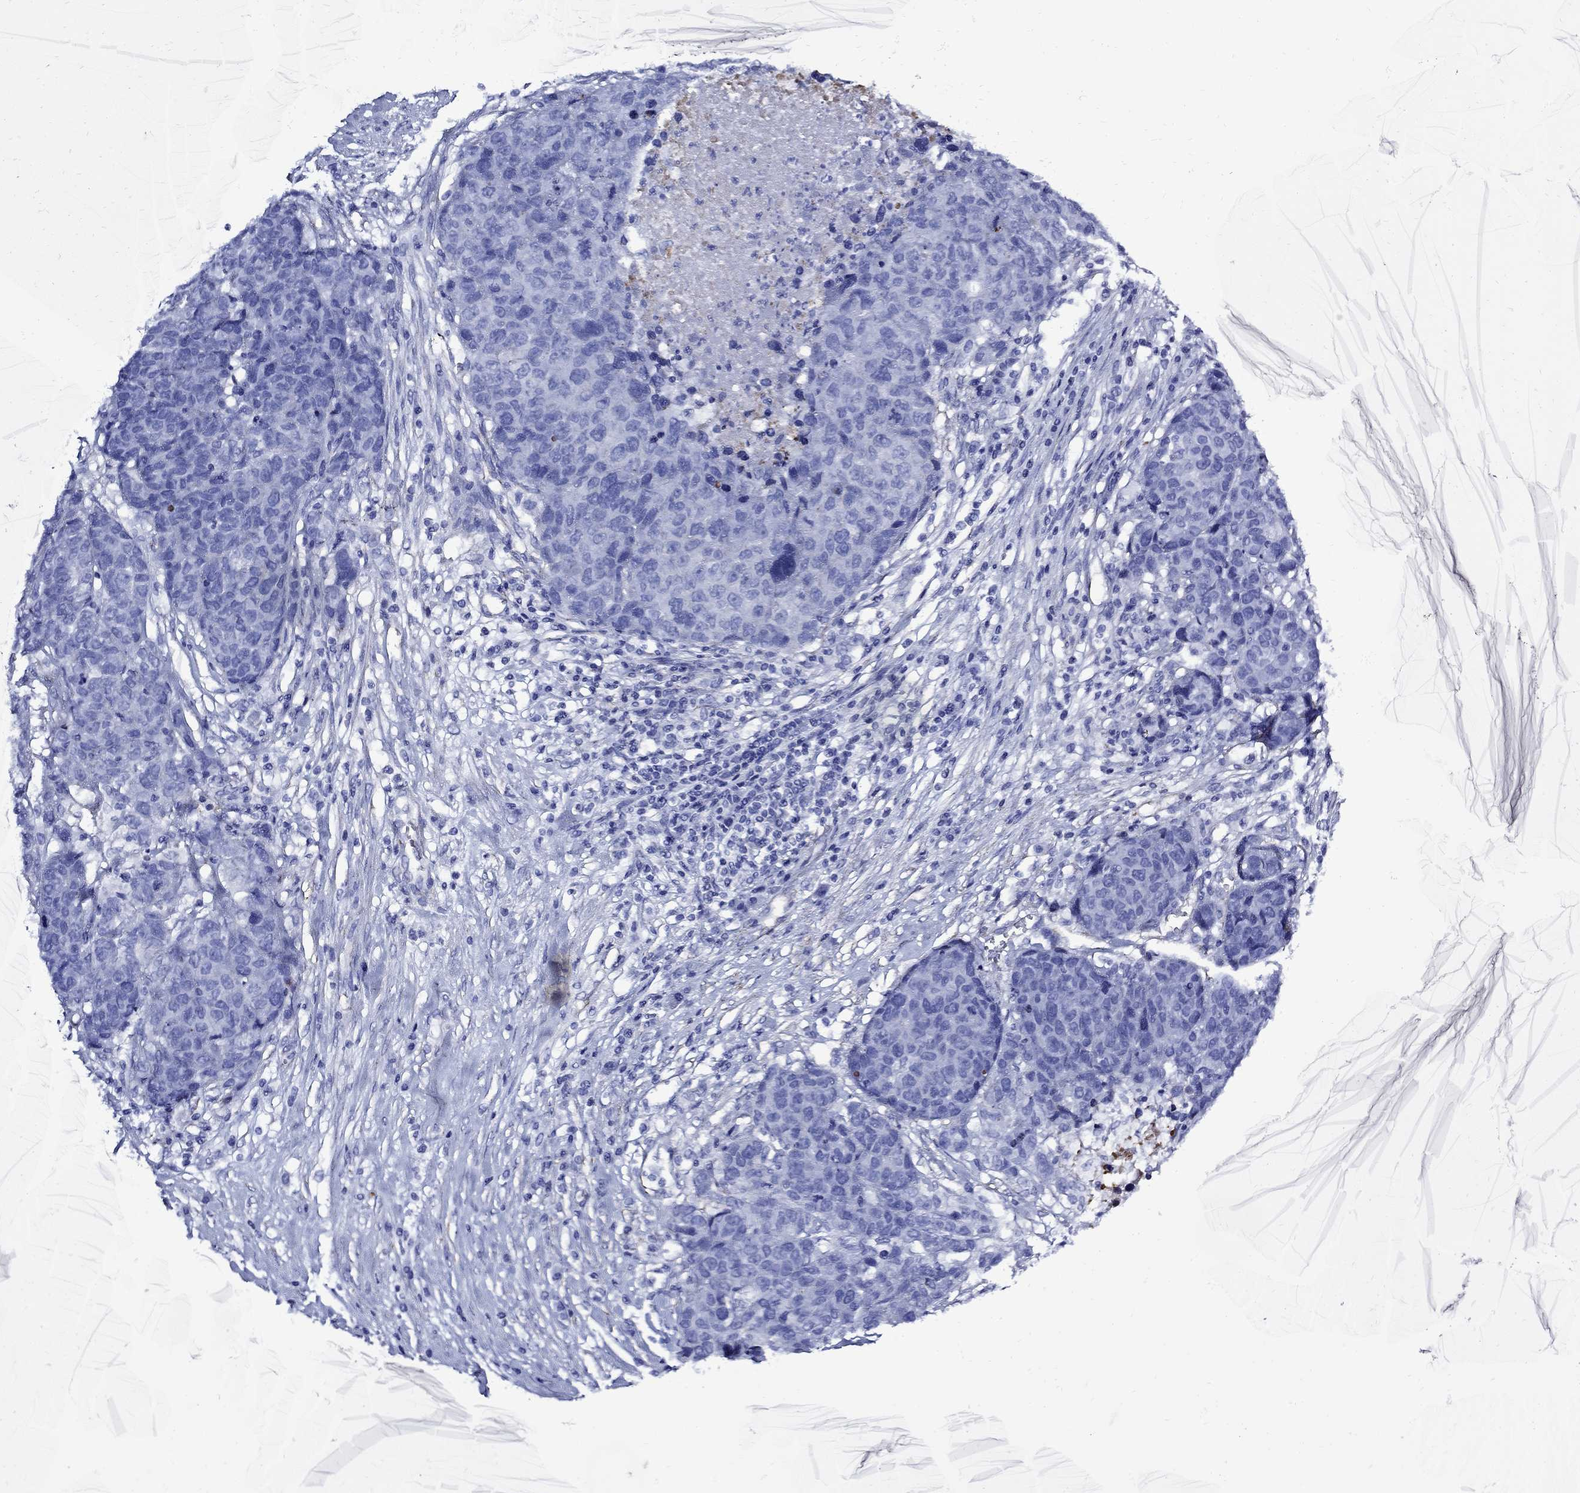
{"staining": {"intensity": "negative", "quantity": "none", "location": "none"}, "tissue": "ovarian cancer", "cell_type": "Tumor cells", "image_type": "cancer", "snomed": [{"axis": "morphology", "description": "Cystadenocarcinoma, serous, NOS"}, {"axis": "topography", "description": "Ovary"}], "caption": "This is an IHC image of human ovarian cancer (serous cystadenocarcinoma). There is no positivity in tumor cells.", "gene": "VTN", "patient": {"sex": "female", "age": 87}}